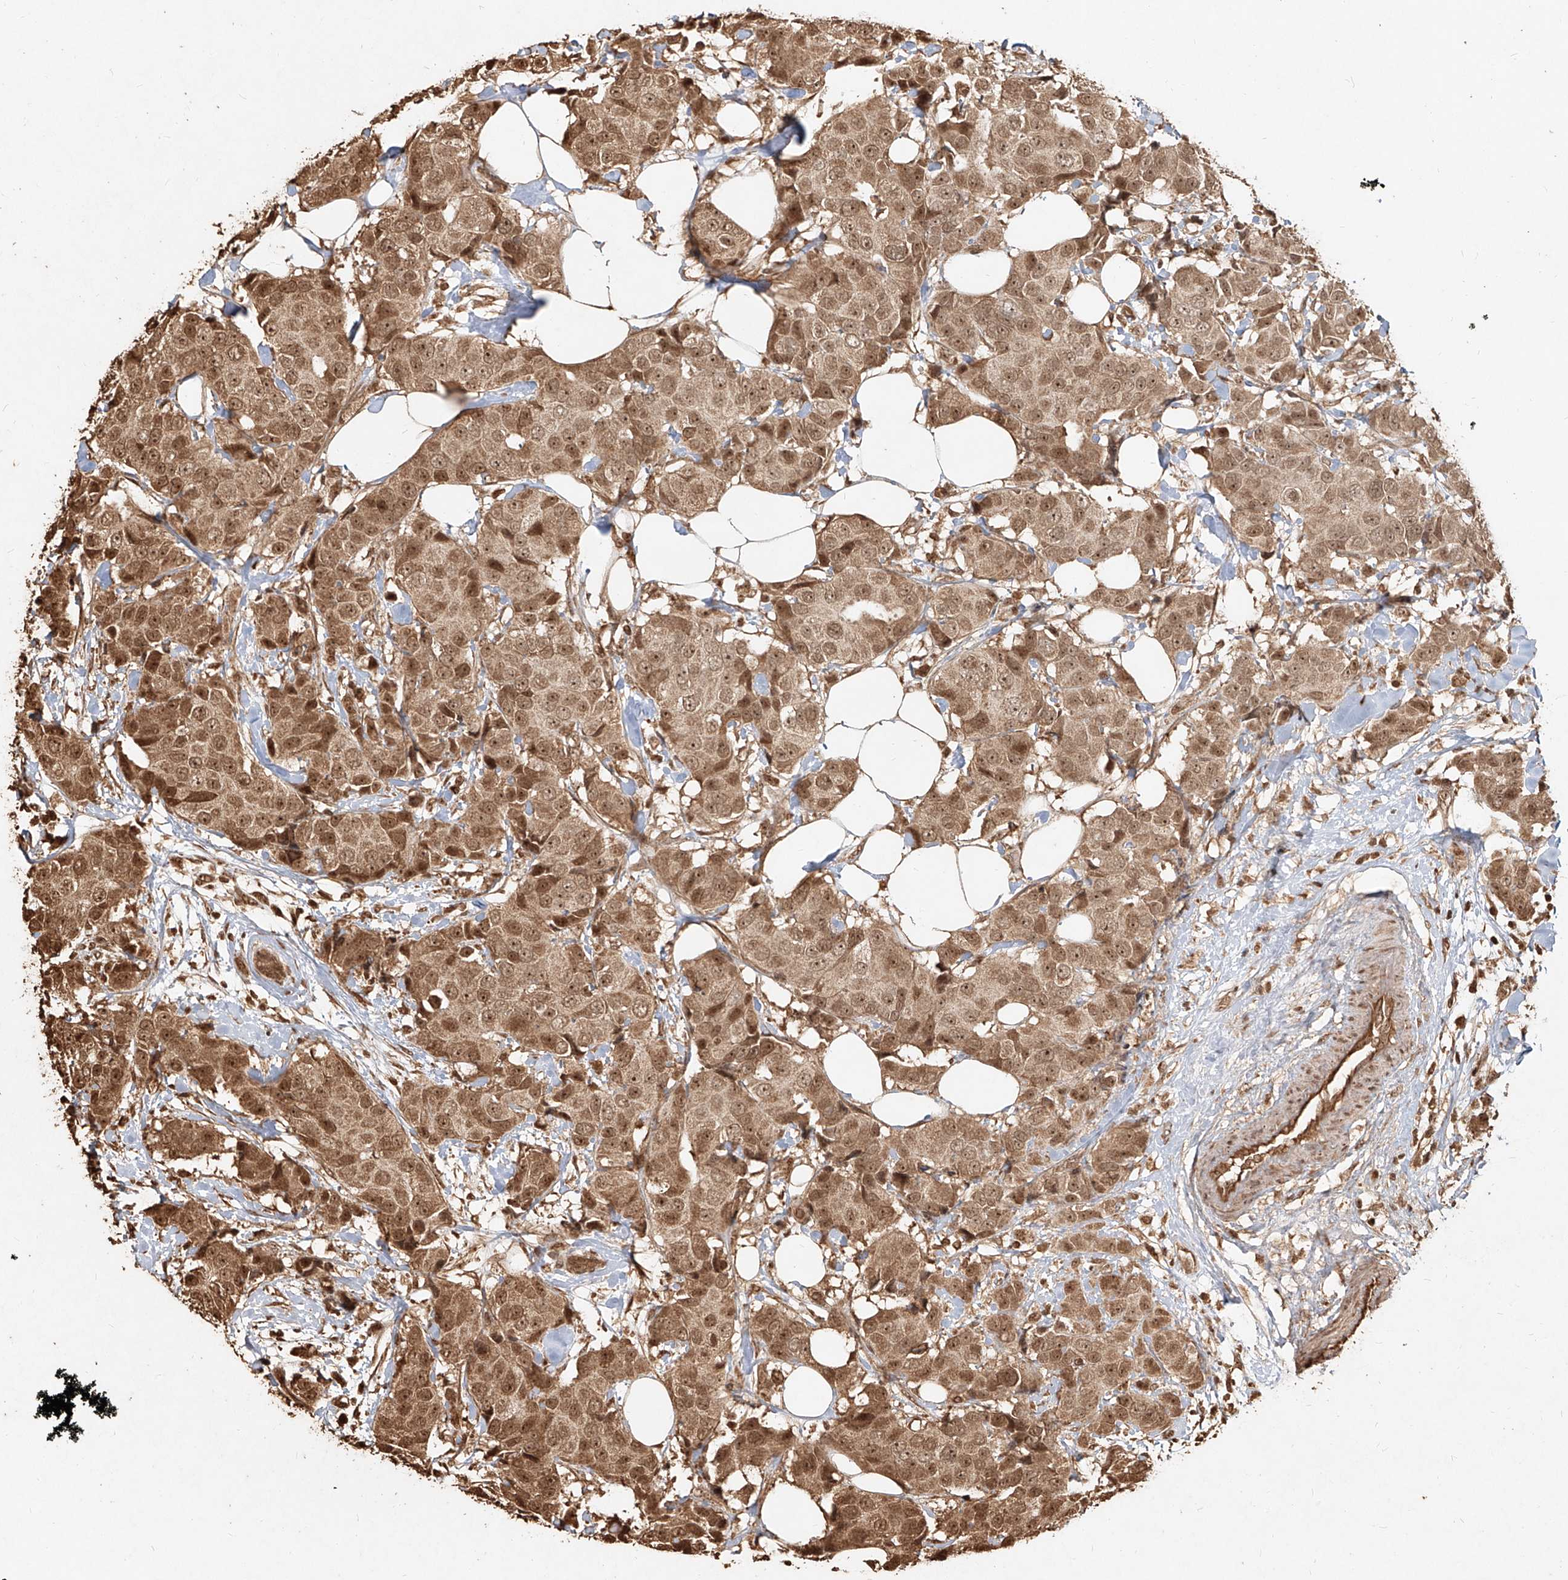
{"staining": {"intensity": "moderate", "quantity": ">75%", "location": "cytoplasmic/membranous,nuclear"}, "tissue": "breast cancer", "cell_type": "Tumor cells", "image_type": "cancer", "snomed": [{"axis": "morphology", "description": "Normal tissue, NOS"}, {"axis": "morphology", "description": "Duct carcinoma"}, {"axis": "topography", "description": "Breast"}], "caption": "Immunohistochemical staining of breast intraductal carcinoma displays medium levels of moderate cytoplasmic/membranous and nuclear protein expression in approximately >75% of tumor cells. (DAB IHC, brown staining for protein, blue staining for nuclei).", "gene": "UBE2K", "patient": {"sex": "female", "age": 39}}